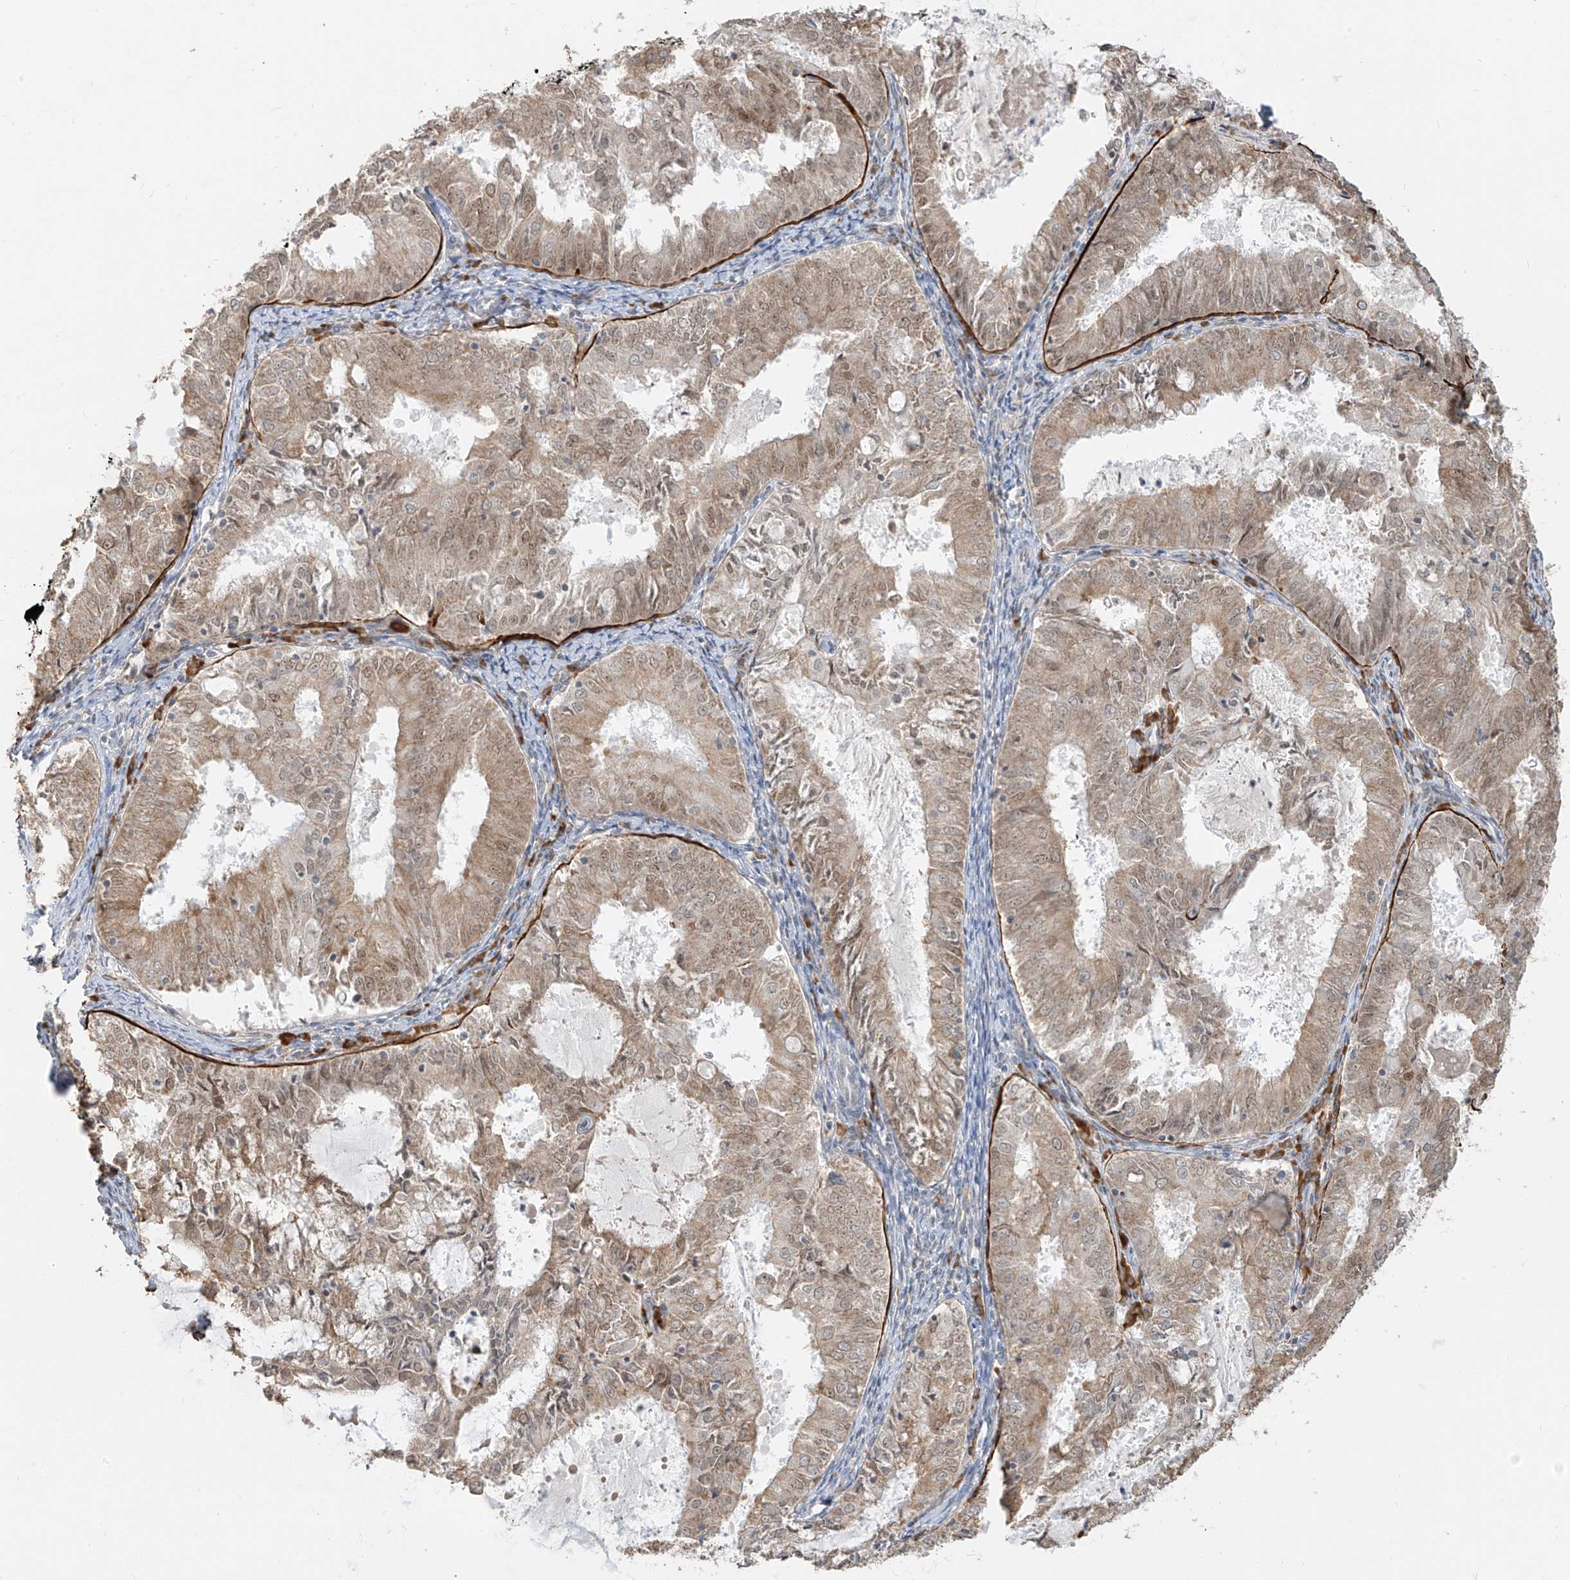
{"staining": {"intensity": "moderate", "quantity": ">75%", "location": "cytoplasmic/membranous,nuclear"}, "tissue": "endometrial cancer", "cell_type": "Tumor cells", "image_type": "cancer", "snomed": [{"axis": "morphology", "description": "Adenocarcinoma, NOS"}, {"axis": "topography", "description": "Endometrium"}], "caption": "An image of adenocarcinoma (endometrial) stained for a protein shows moderate cytoplasmic/membranous and nuclear brown staining in tumor cells.", "gene": "ZMYM2", "patient": {"sex": "female", "age": 57}}